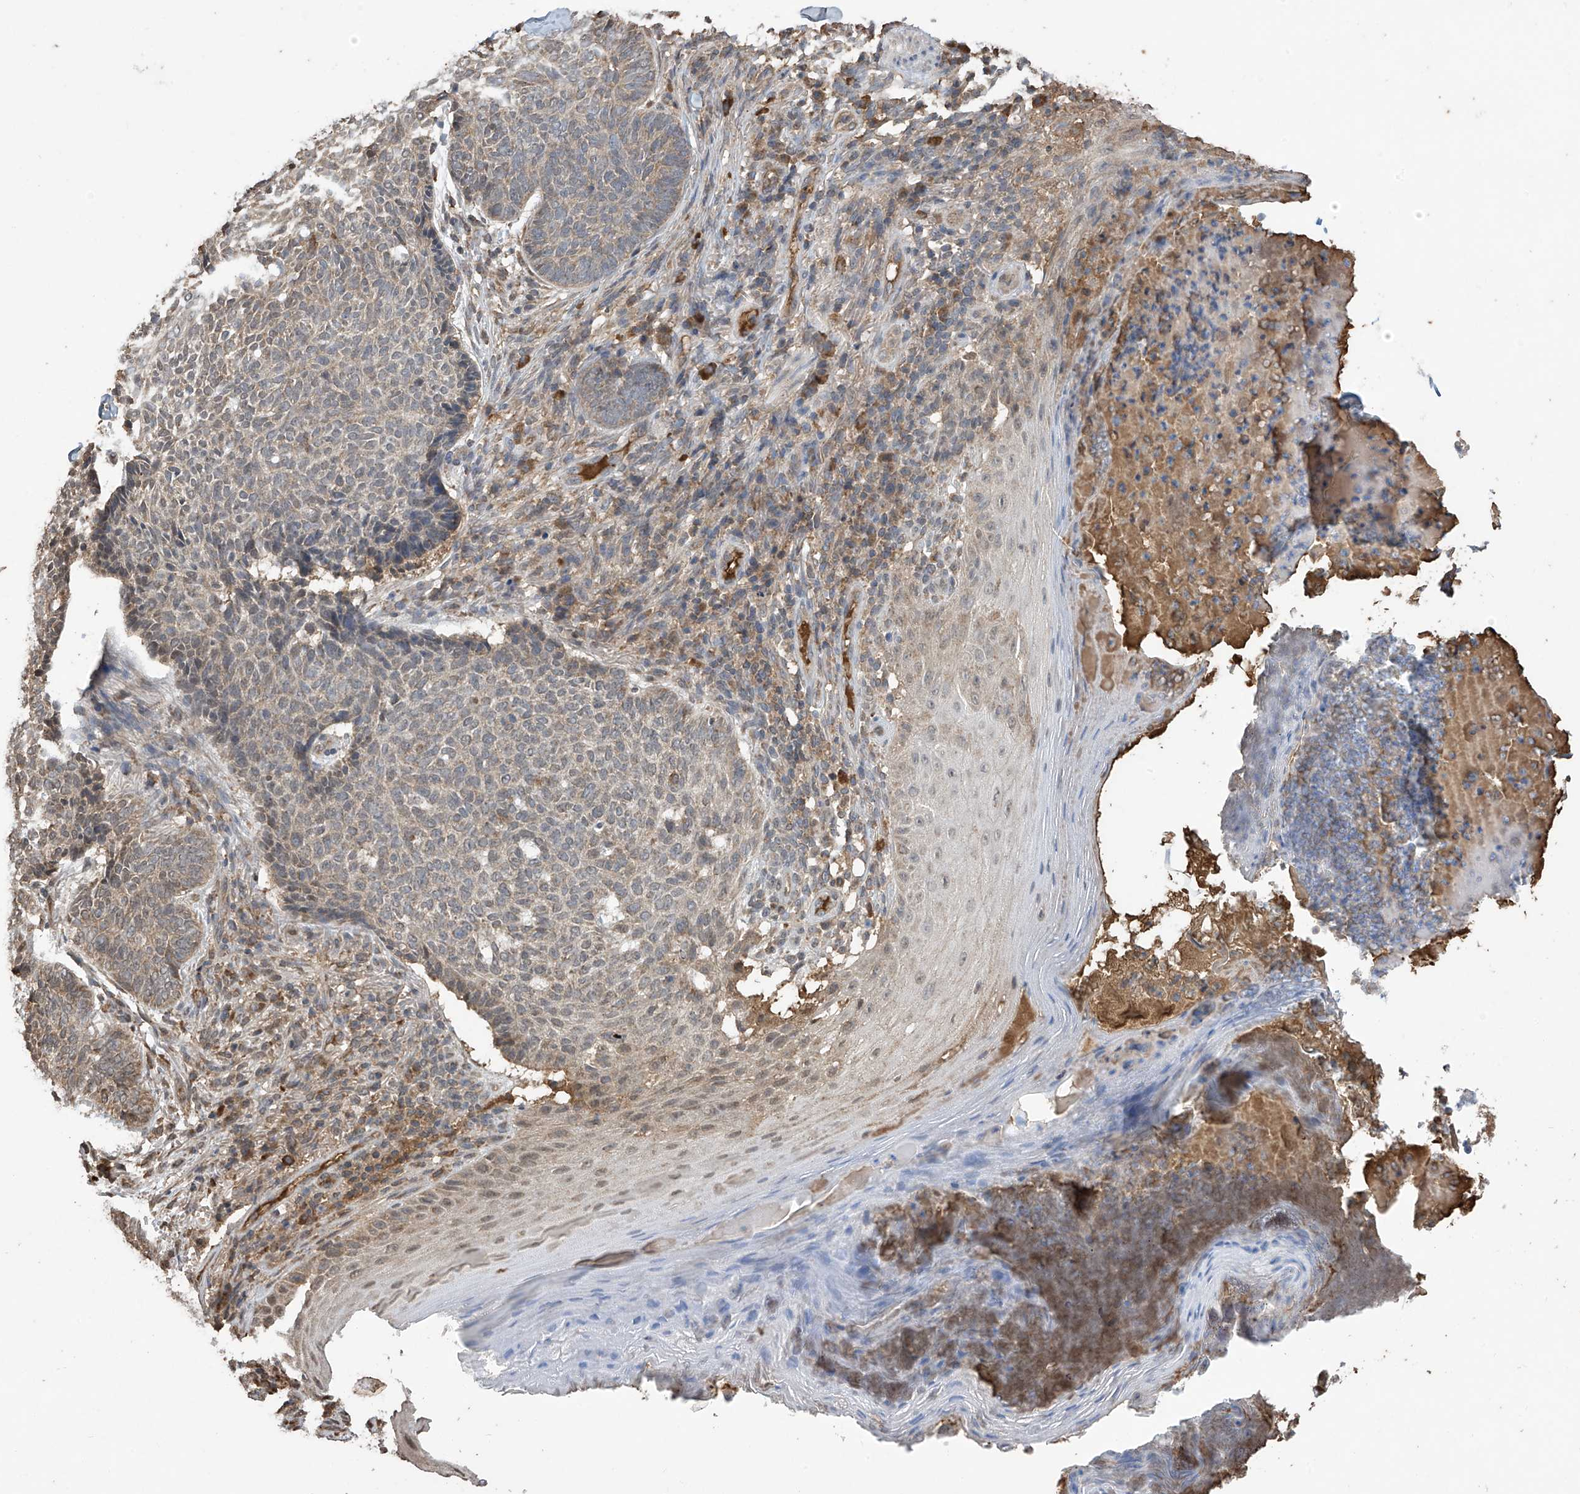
{"staining": {"intensity": "weak", "quantity": "<25%", "location": "cytoplasmic/membranous"}, "tissue": "skin cancer", "cell_type": "Tumor cells", "image_type": "cancer", "snomed": [{"axis": "morphology", "description": "Normal tissue, NOS"}, {"axis": "morphology", "description": "Basal cell carcinoma"}, {"axis": "topography", "description": "Skin"}], "caption": "There is no significant expression in tumor cells of skin cancer. (Brightfield microscopy of DAB immunohistochemistry (IHC) at high magnification).", "gene": "PNPT1", "patient": {"sex": "male", "age": 50}}